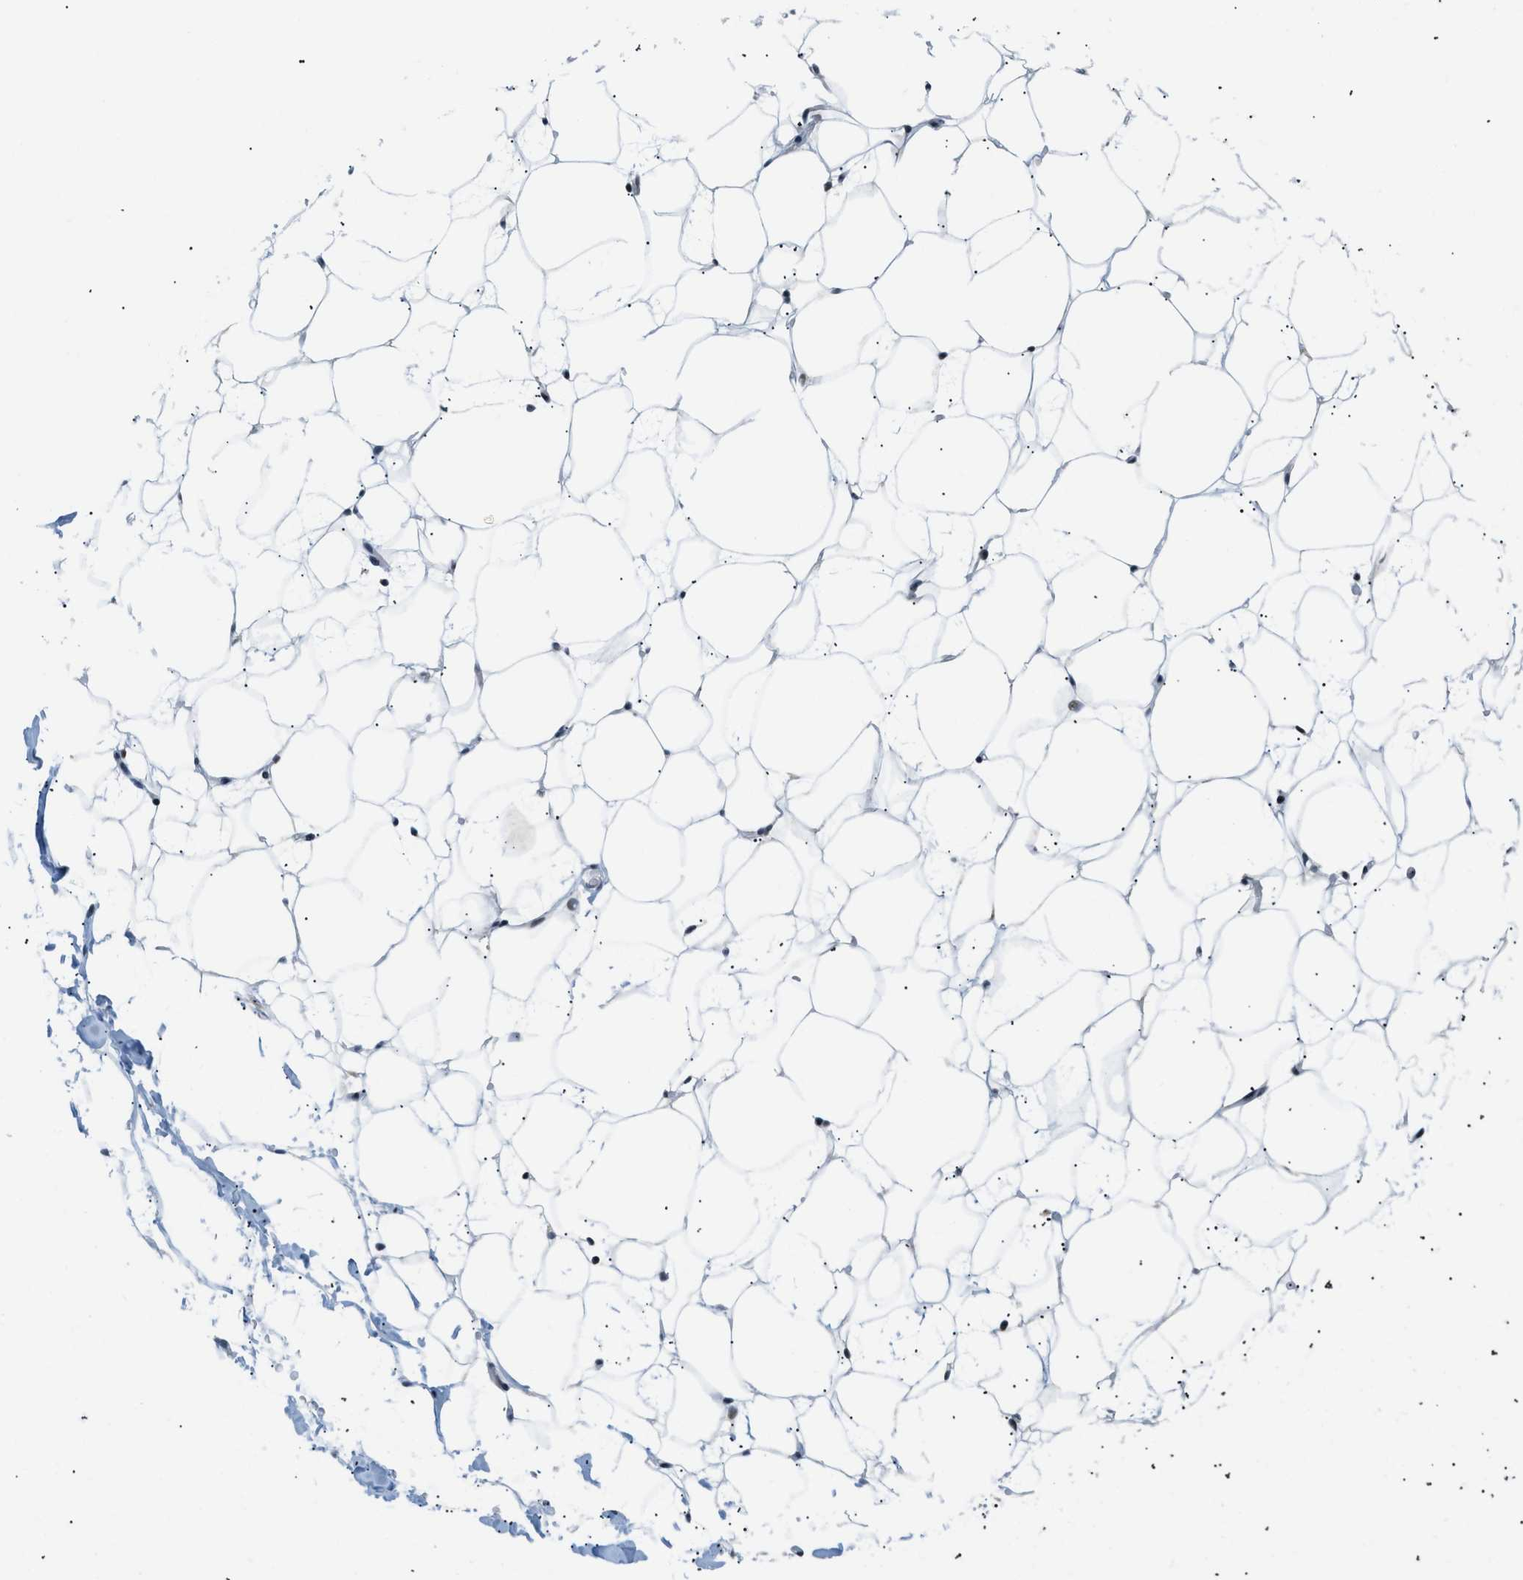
{"staining": {"intensity": "negative", "quantity": "none", "location": "none"}, "tissue": "adipose tissue", "cell_type": "Adipocytes", "image_type": "normal", "snomed": [{"axis": "morphology", "description": "Normal tissue, NOS"}, {"axis": "topography", "description": "Breast"}, {"axis": "topography", "description": "Soft tissue"}], "caption": "This is an immunohistochemistry (IHC) photomicrograph of normal adipose tissue. There is no positivity in adipocytes.", "gene": "KCNC3", "patient": {"sex": "female", "age": 75}}